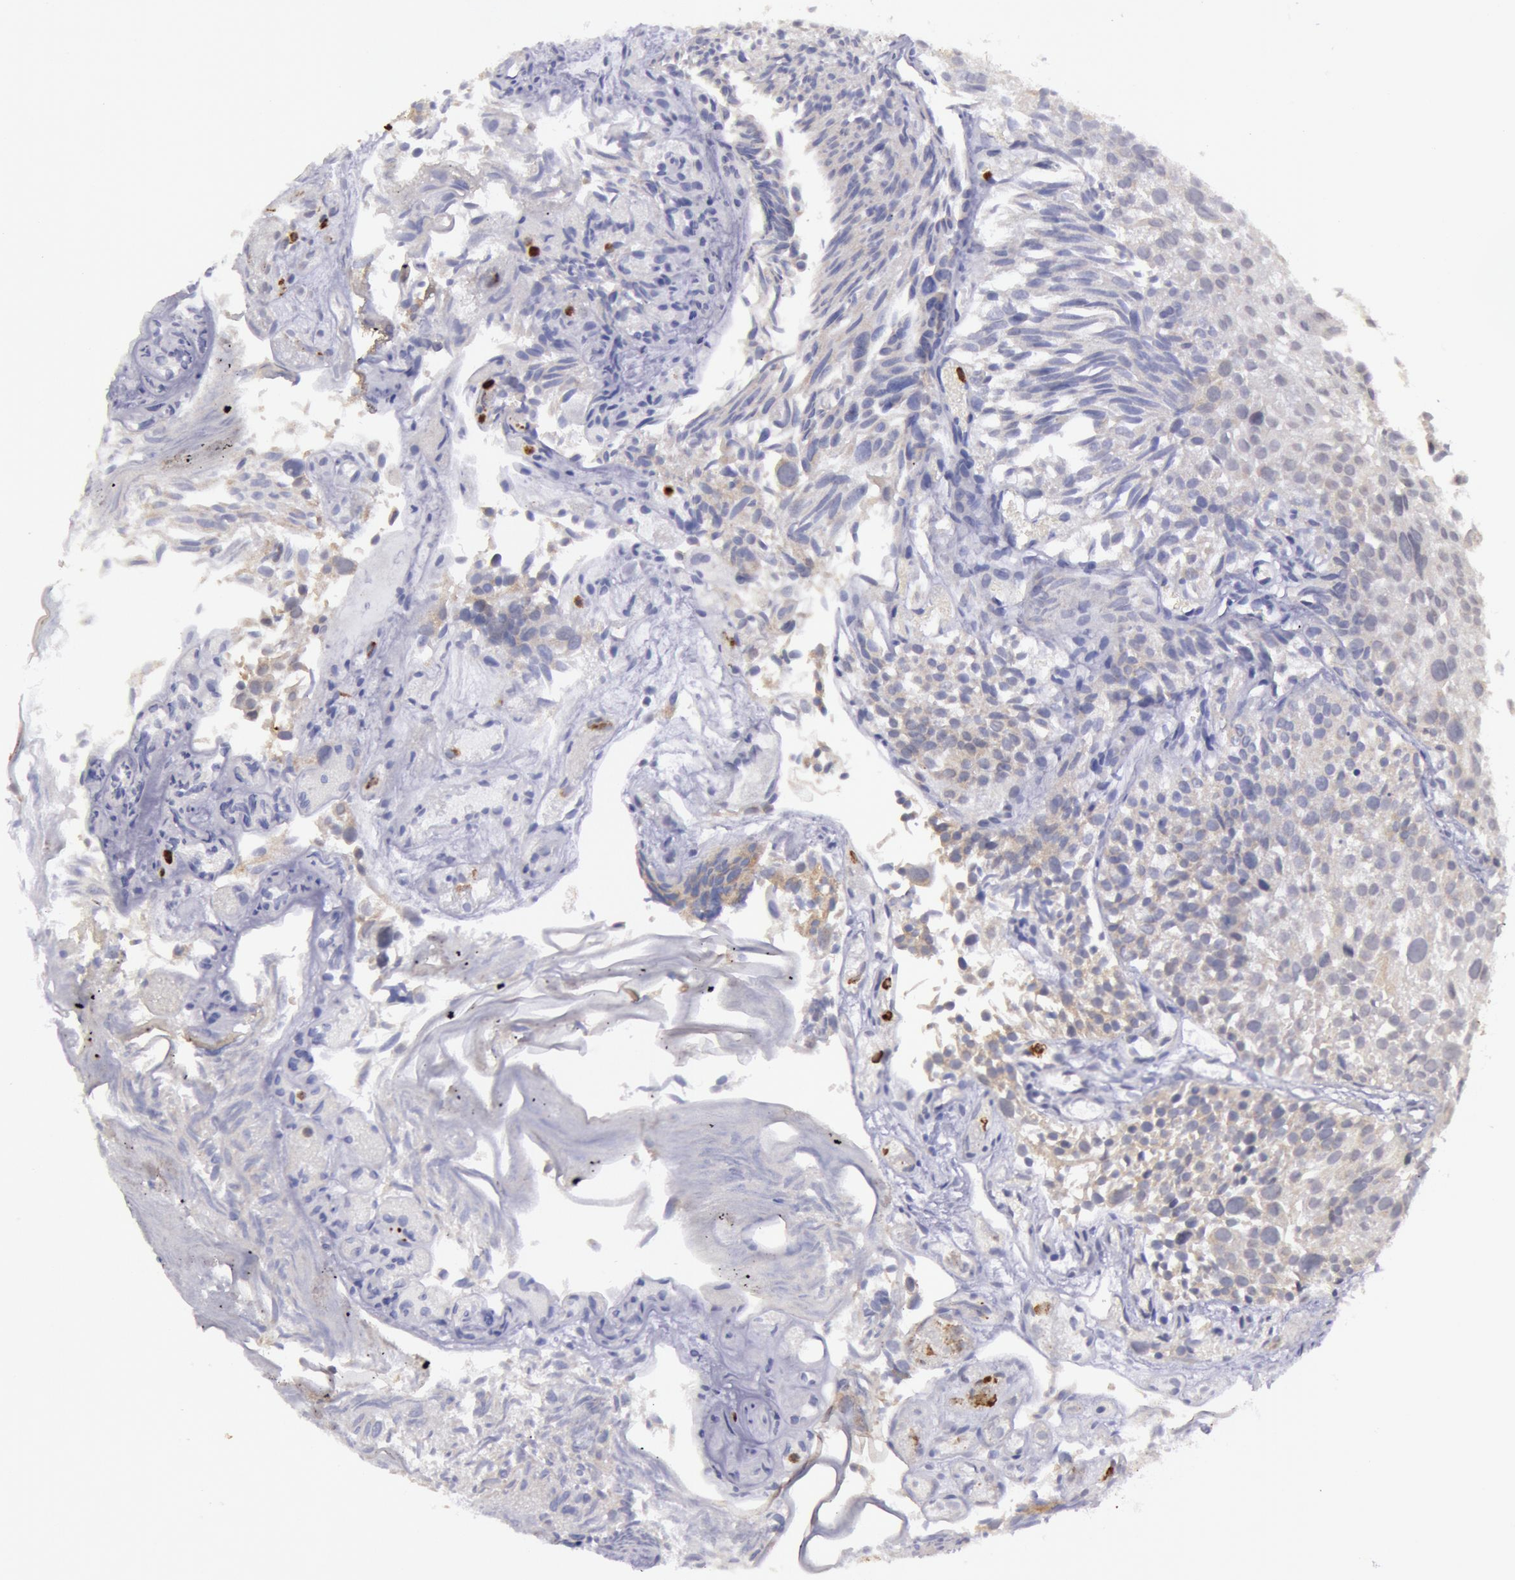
{"staining": {"intensity": "negative", "quantity": "none", "location": "none"}, "tissue": "urothelial cancer", "cell_type": "Tumor cells", "image_type": "cancer", "snomed": [{"axis": "morphology", "description": "Urothelial carcinoma, High grade"}, {"axis": "topography", "description": "Urinary bladder"}], "caption": "High power microscopy image of an immunohistochemistry (IHC) micrograph of high-grade urothelial carcinoma, revealing no significant staining in tumor cells.", "gene": "KDM6A", "patient": {"sex": "female", "age": 78}}